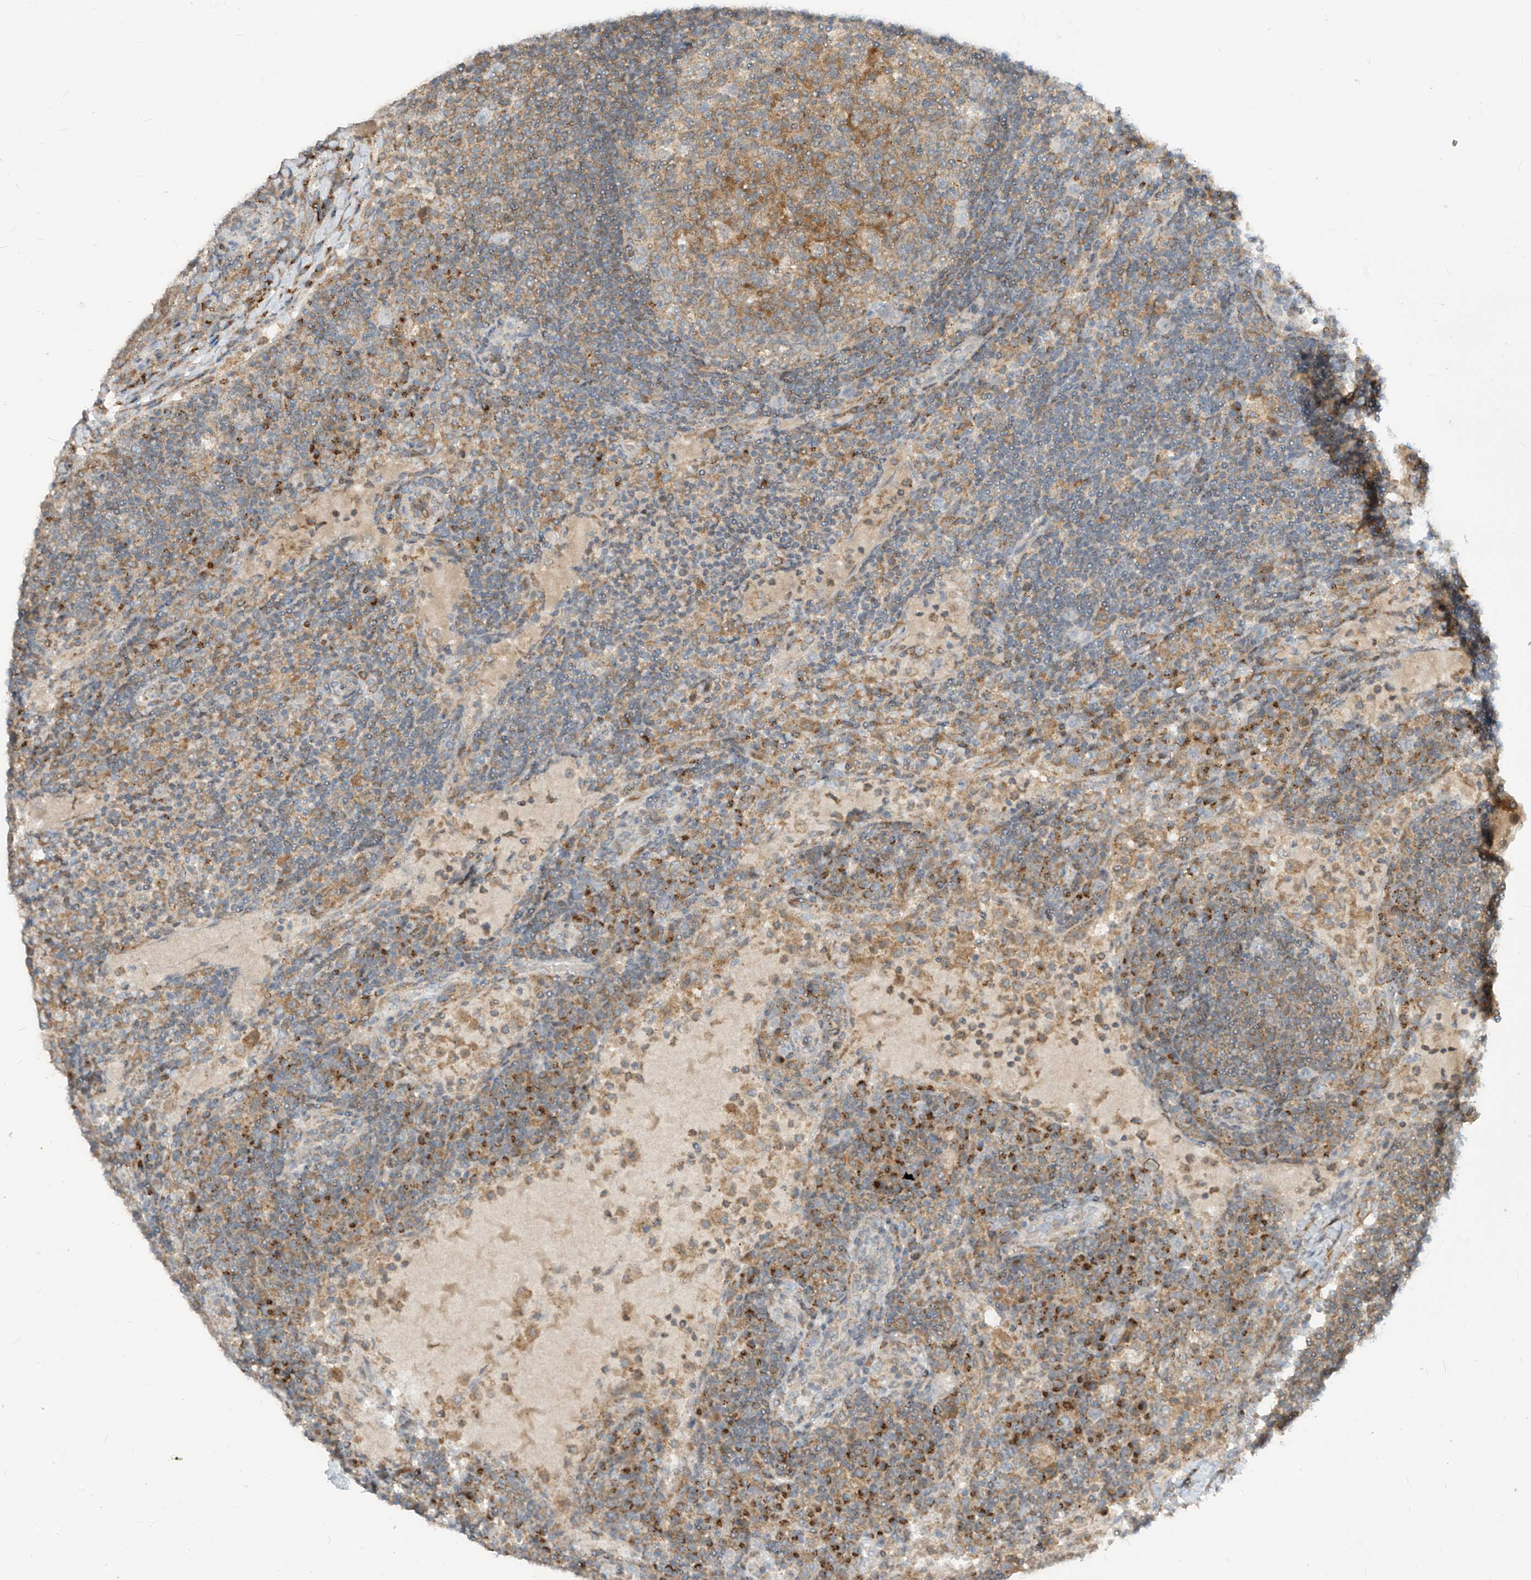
{"staining": {"intensity": "moderate", "quantity": "25%-75%", "location": "cytoplasmic/membranous"}, "tissue": "lymph node", "cell_type": "Germinal center cells", "image_type": "normal", "snomed": [{"axis": "morphology", "description": "Normal tissue, NOS"}, {"axis": "topography", "description": "Lymph node"}], "caption": "Immunohistochemical staining of unremarkable human lymph node displays 25%-75% levels of moderate cytoplasmic/membranous protein positivity in approximately 25%-75% of germinal center cells. (DAB IHC, brown staining for protein, blue staining for nuclei).", "gene": "PARVG", "patient": {"sex": "female", "age": 53}}